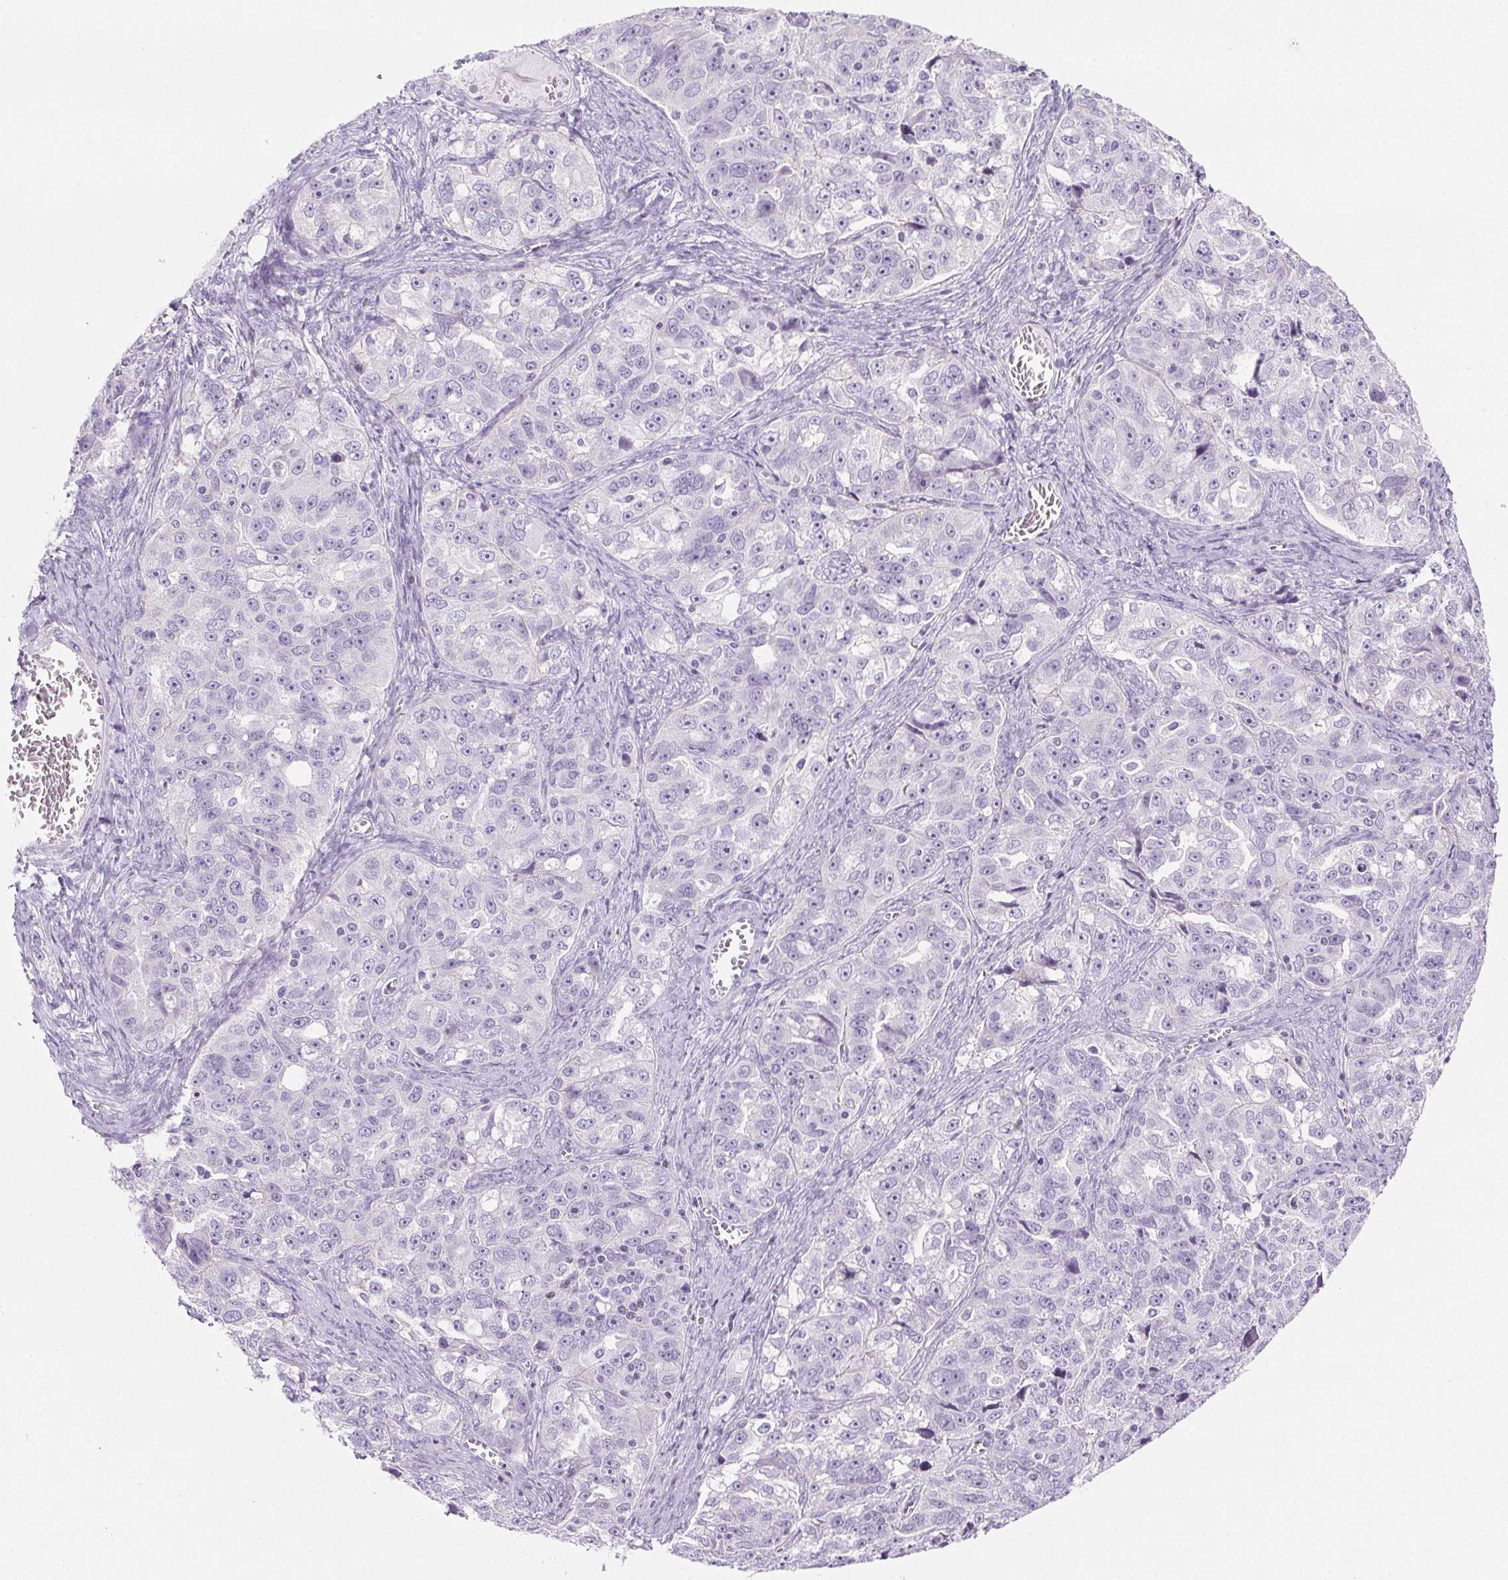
{"staining": {"intensity": "negative", "quantity": "none", "location": "none"}, "tissue": "ovarian cancer", "cell_type": "Tumor cells", "image_type": "cancer", "snomed": [{"axis": "morphology", "description": "Cystadenocarcinoma, serous, NOS"}, {"axis": "topography", "description": "Ovary"}], "caption": "IHC histopathology image of human ovarian cancer (serous cystadenocarcinoma) stained for a protein (brown), which shows no expression in tumor cells.", "gene": "BEND2", "patient": {"sex": "female", "age": 51}}